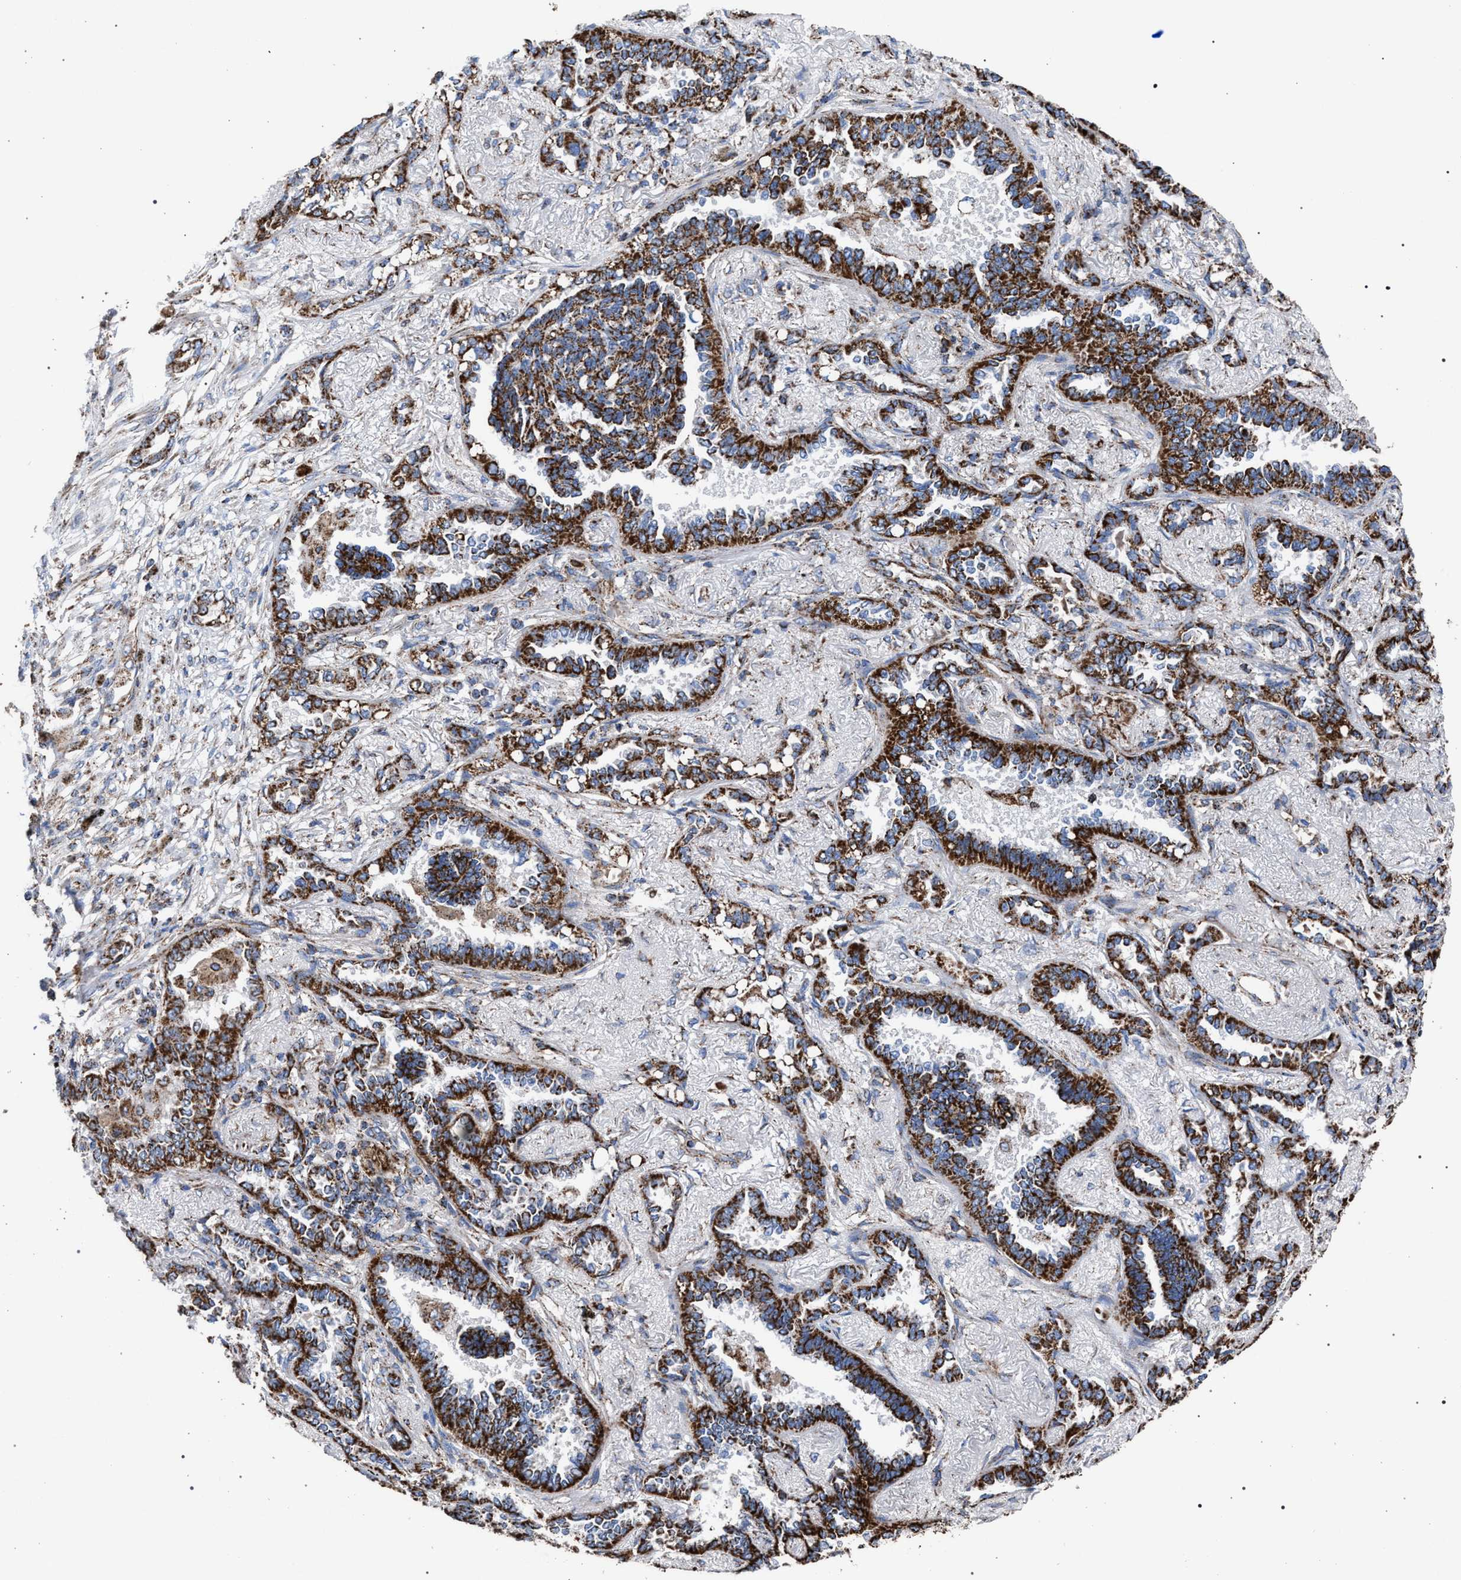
{"staining": {"intensity": "strong", "quantity": ">75%", "location": "cytoplasmic/membranous"}, "tissue": "lung cancer", "cell_type": "Tumor cells", "image_type": "cancer", "snomed": [{"axis": "morphology", "description": "Adenocarcinoma, NOS"}, {"axis": "topography", "description": "Lung"}], "caption": "This is an image of immunohistochemistry (IHC) staining of adenocarcinoma (lung), which shows strong positivity in the cytoplasmic/membranous of tumor cells.", "gene": "VPS13A", "patient": {"sex": "male", "age": 59}}